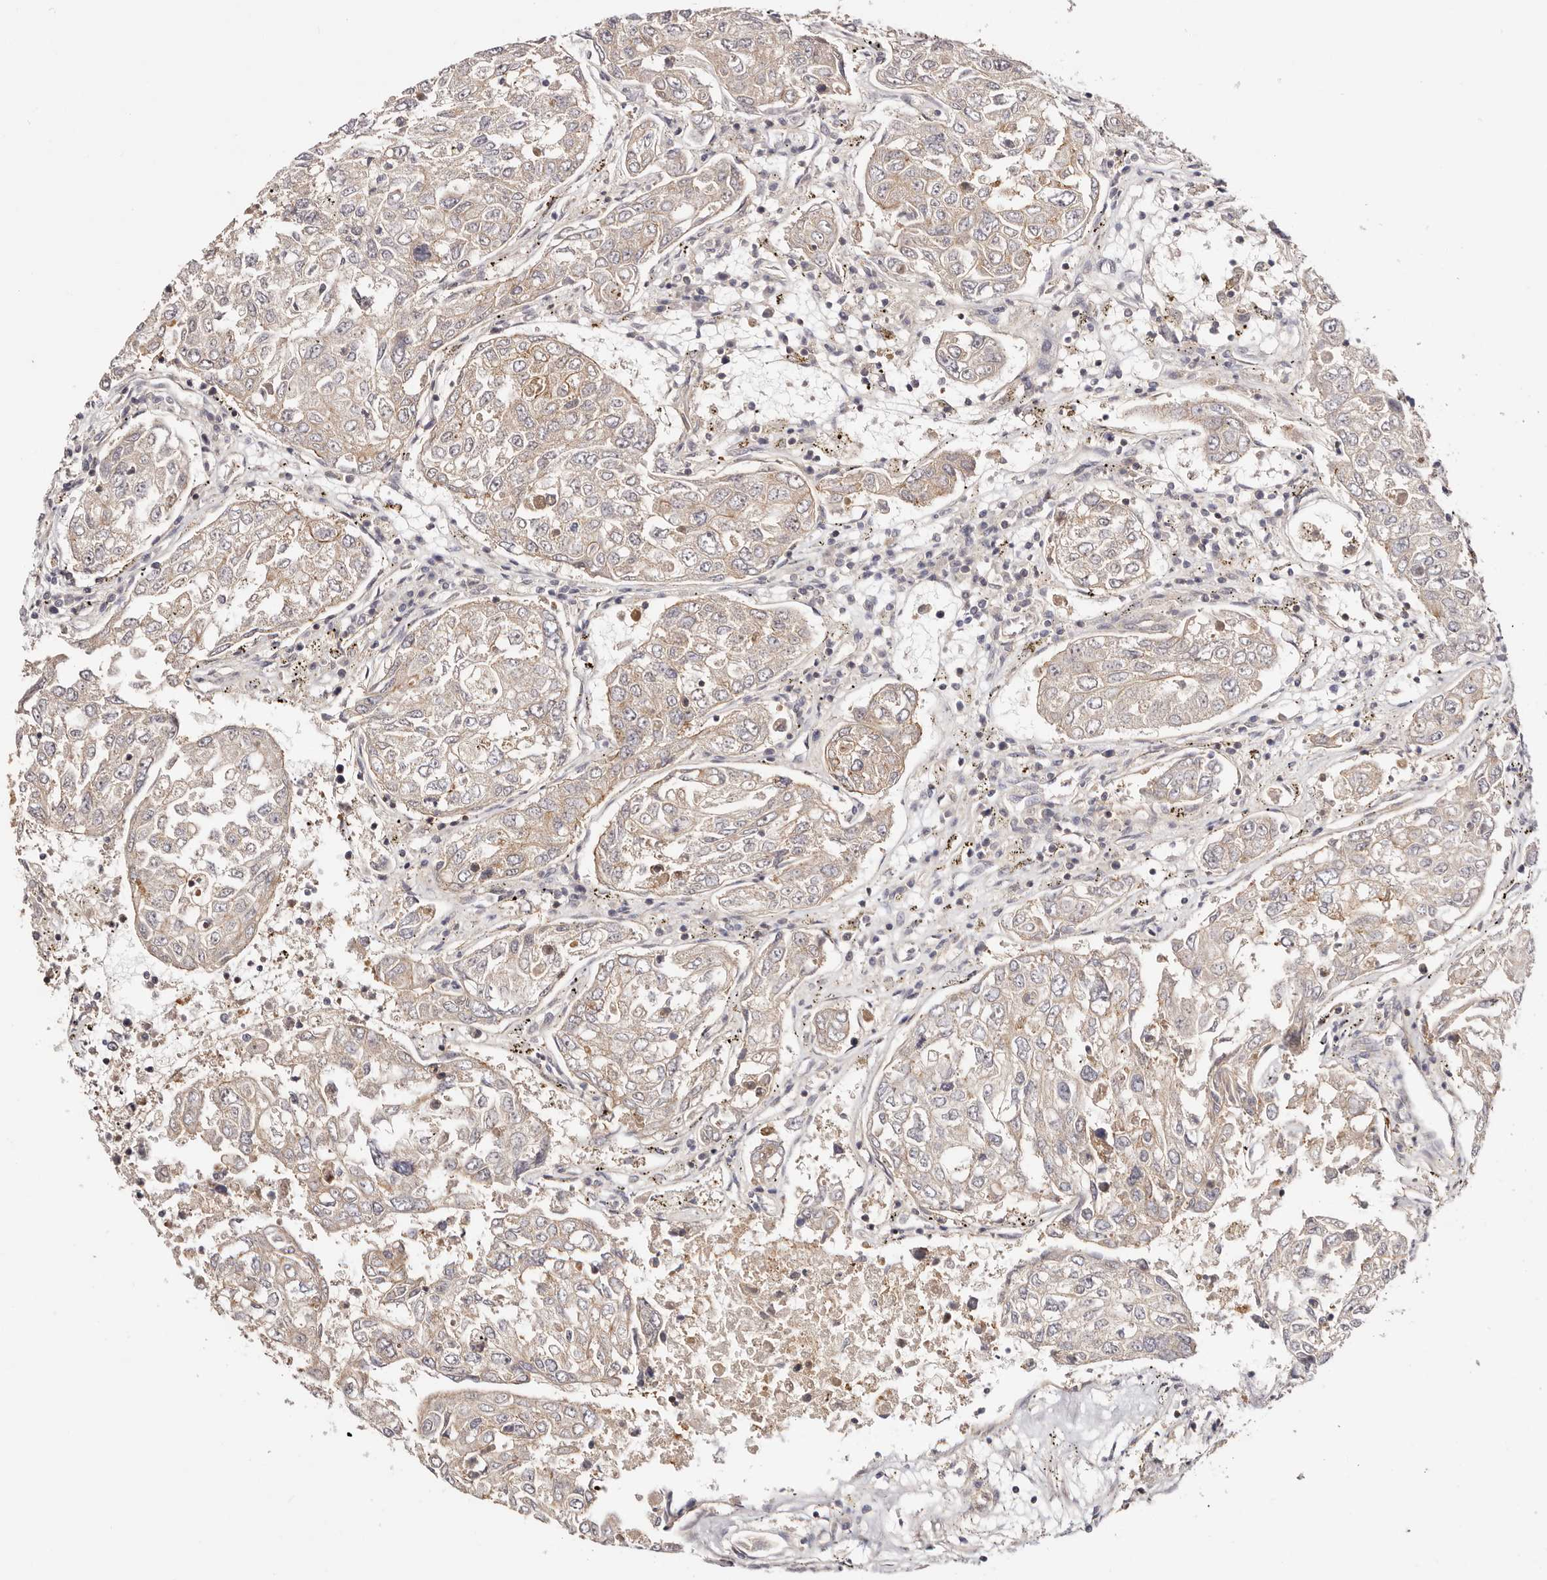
{"staining": {"intensity": "weak", "quantity": ">75%", "location": "cytoplasmic/membranous"}, "tissue": "urothelial cancer", "cell_type": "Tumor cells", "image_type": "cancer", "snomed": [{"axis": "morphology", "description": "Urothelial carcinoma, High grade"}, {"axis": "topography", "description": "Lymph node"}, {"axis": "topography", "description": "Urinary bladder"}], "caption": "Protein positivity by immunohistochemistry (IHC) displays weak cytoplasmic/membranous expression in approximately >75% of tumor cells in high-grade urothelial carcinoma.", "gene": "SLC35B2", "patient": {"sex": "male", "age": 51}}